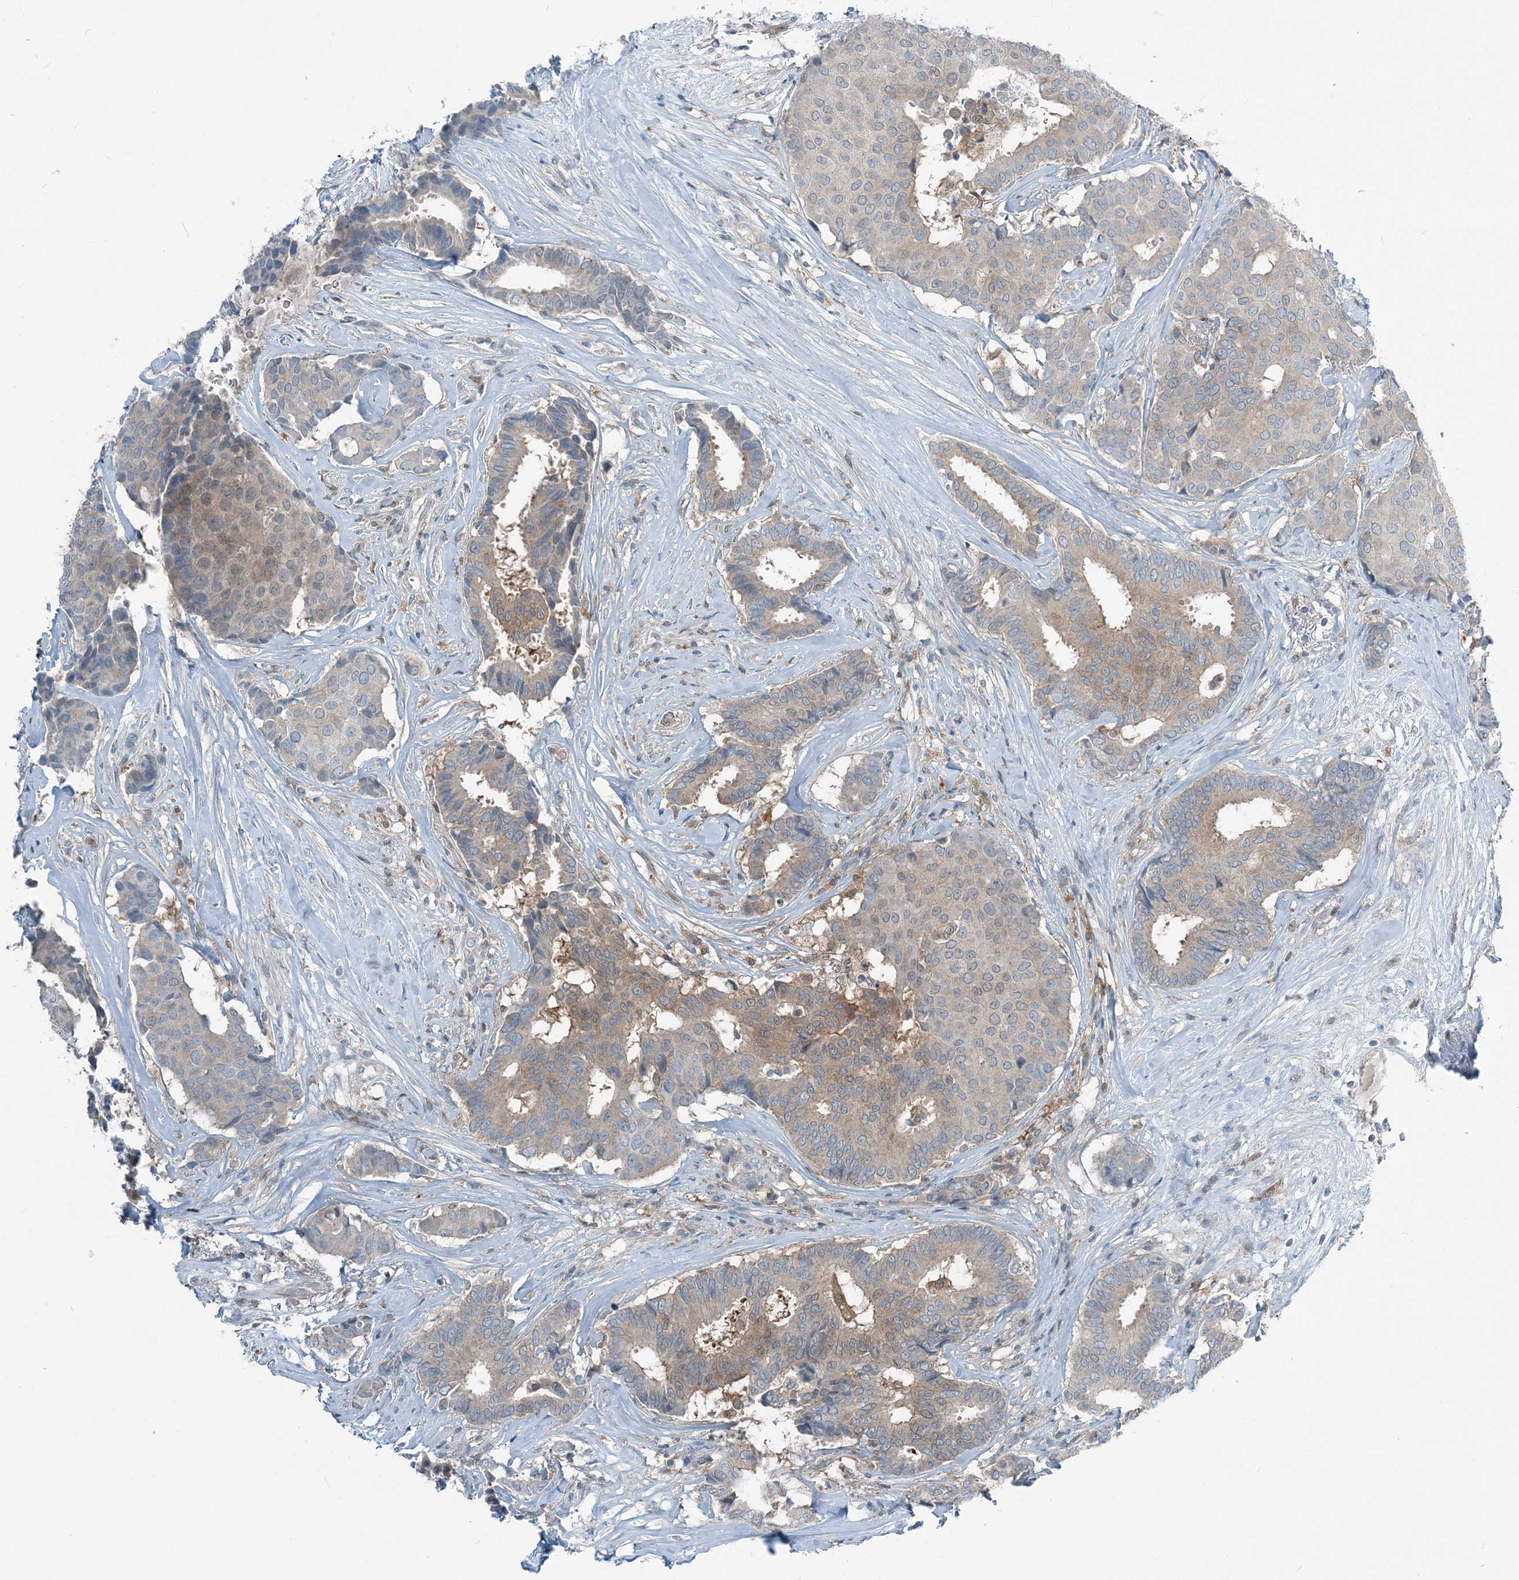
{"staining": {"intensity": "weak", "quantity": "<25%", "location": "cytoplasmic/membranous"}, "tissue": "breast cancer", "cell_type": "Tumor cells", "image_type": "cancer", "snomed": [{"axis": "morphology", "description": "Duct carcinoma"}, {"axis": "topography", "description": "Breast"}], "caption": "This is an immunohistochemistry histopathology image of breast infiltrating ductal carcinoma. There is no positivity in tumor cells.", "gene": "ARMH1", "patient": {"sex": "female", "age": 75}}